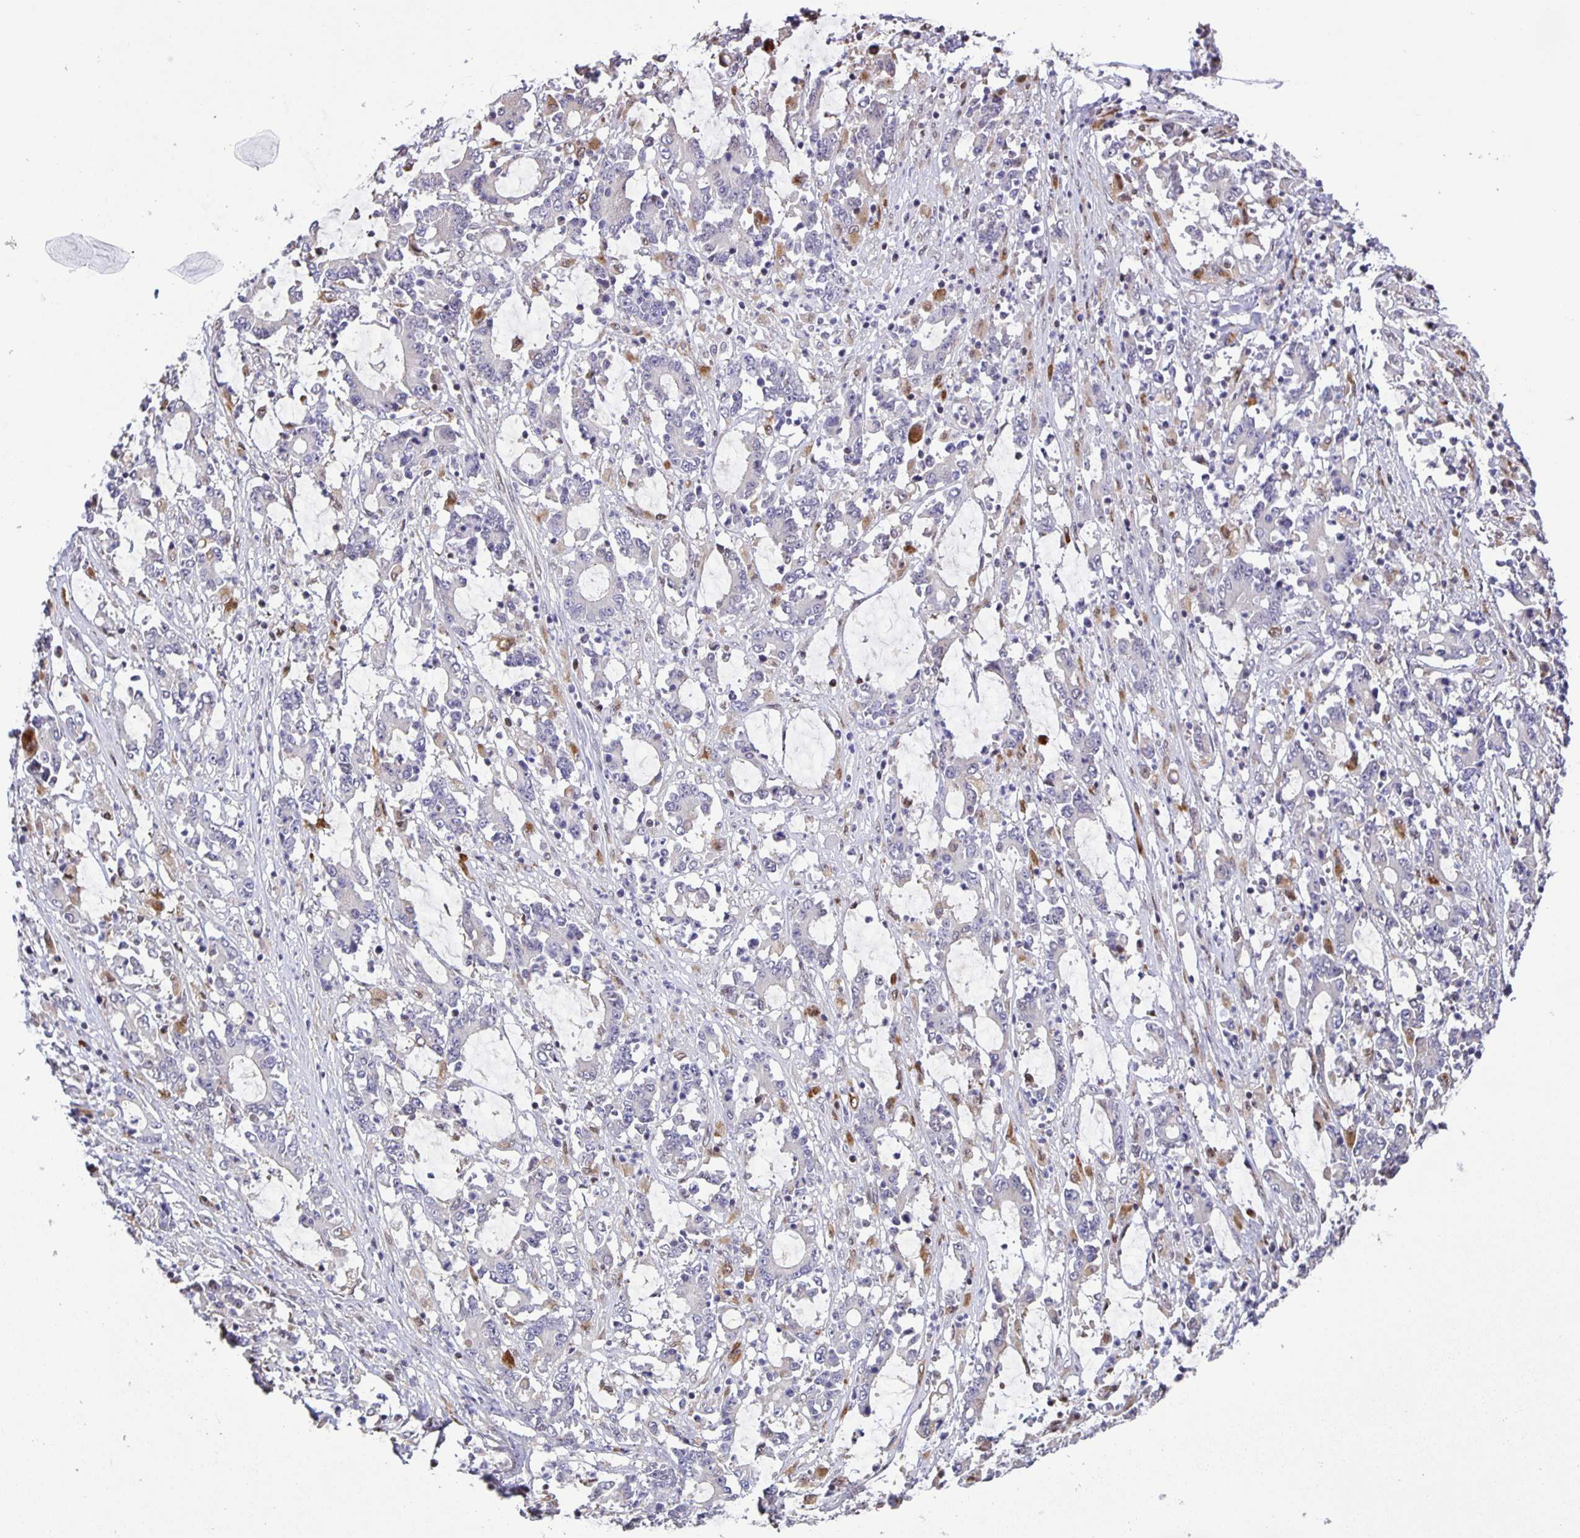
{"staining": {"intensity": "negative", "quantity": "none", "location": "none"}, "tissue": "stomach cancer", "cell_type": "Tumor cells", "image_type": "cancer", "snomed": [{"axis": "morphology", "description": "Adenocarcinoma, NOS"}, {"axis": "topography", "description": "Stomach, upper"}], "caption": "The IHC image has no significant expression in tumor cells of stomach cancer tissue.", "gene": "MAPK12", "patient": {"sex": "male", "age": 68}}